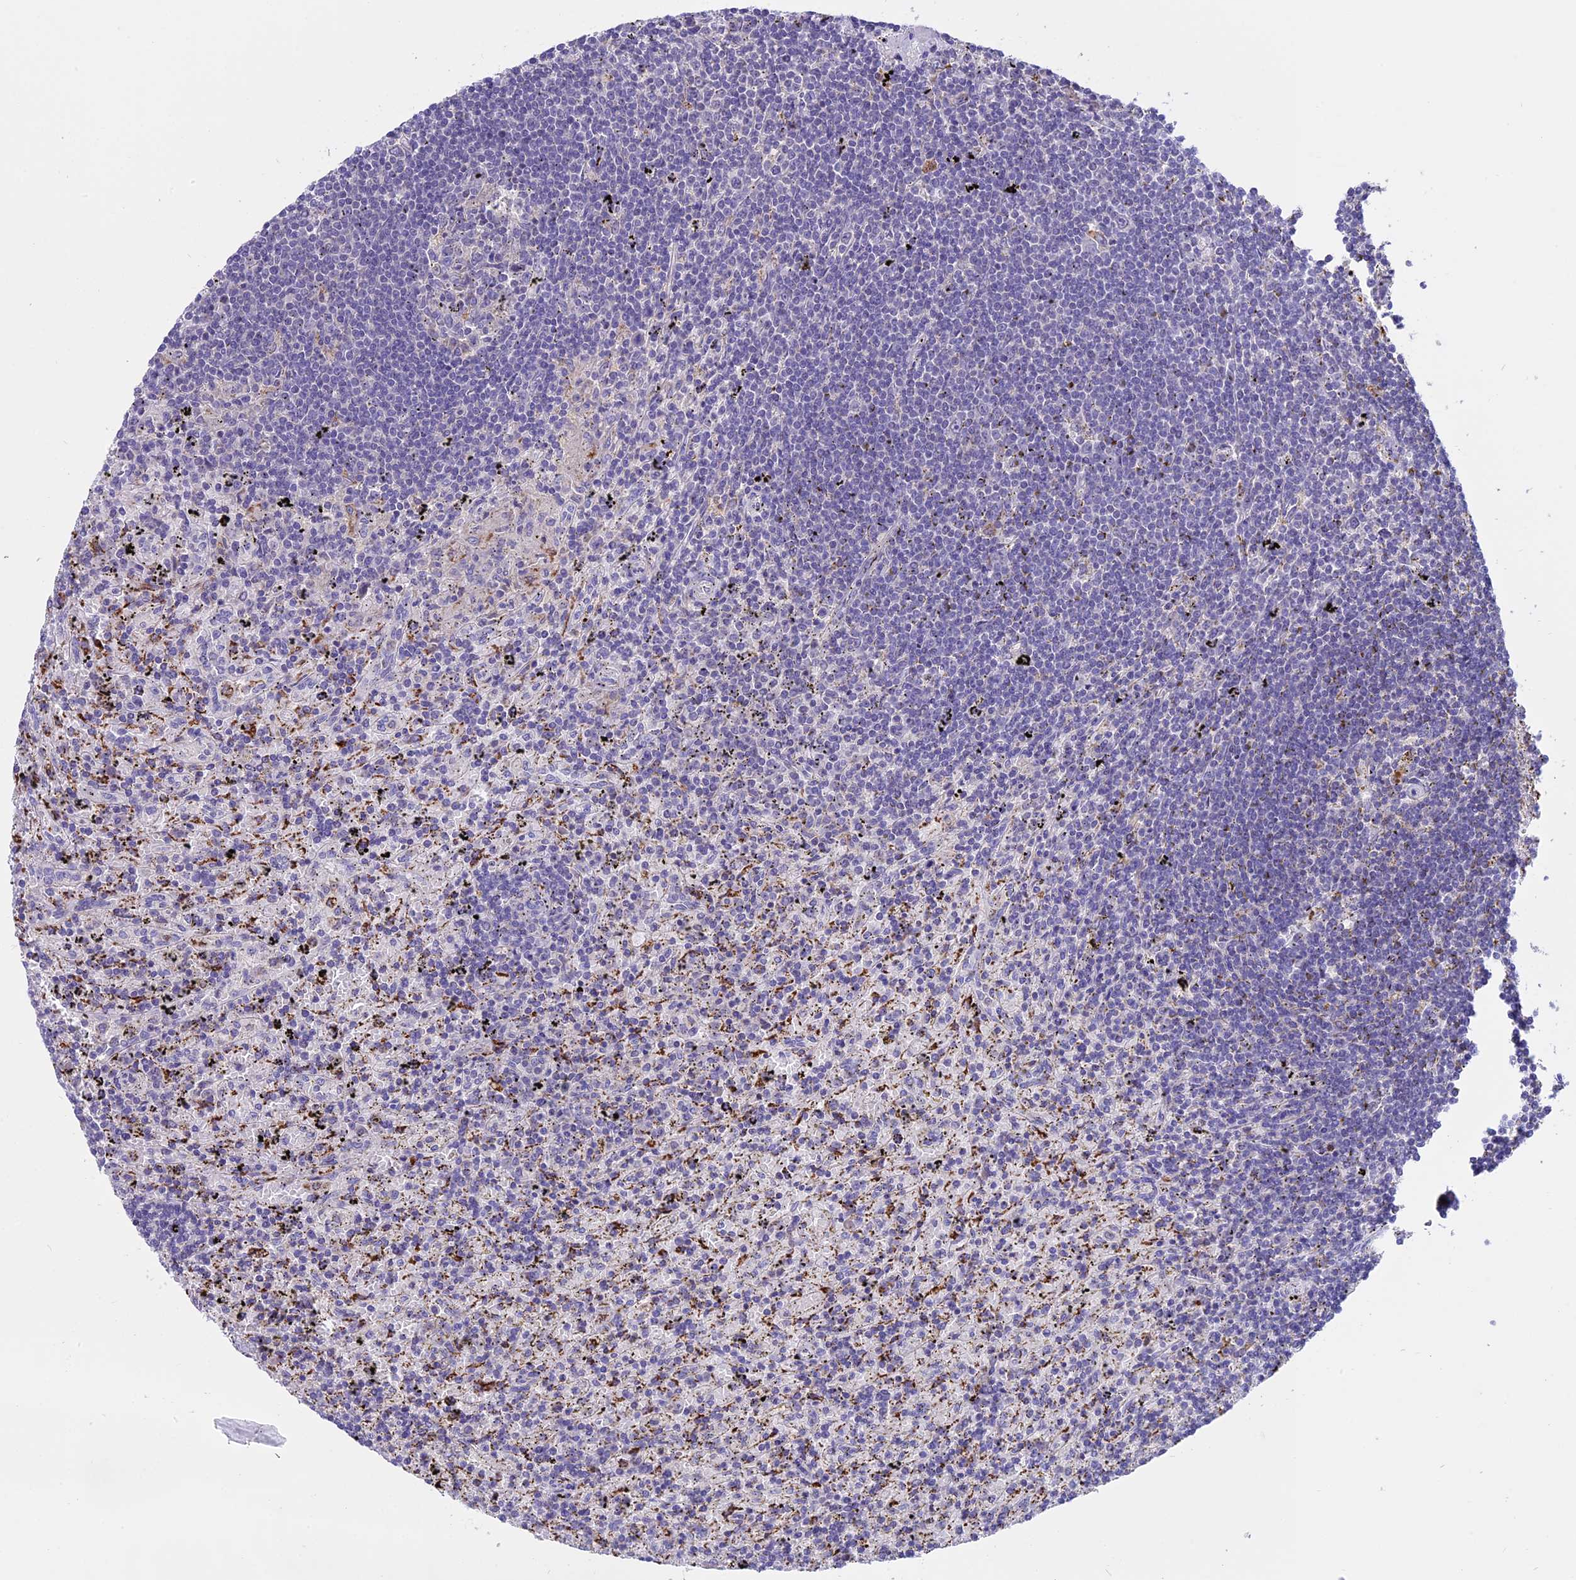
{"staining": {"intensity": "negative", "quantity": "none", "location": "none"}, "tissue": "lymphoma", "cell_type": "Tumor cells", "image_type": "cancer", "snomed": [{"axis": "morphology", "description": "Malignant lymphoma, non-Hodgkin's type, Low grade"}, {"axis": "topography", "description": "Spleen"}], "caption": "Tumor cells are negative for brown protein staining in lymphoma.", "gene": "LYPD6", "patient": {"sex": "male", "age": 76}}